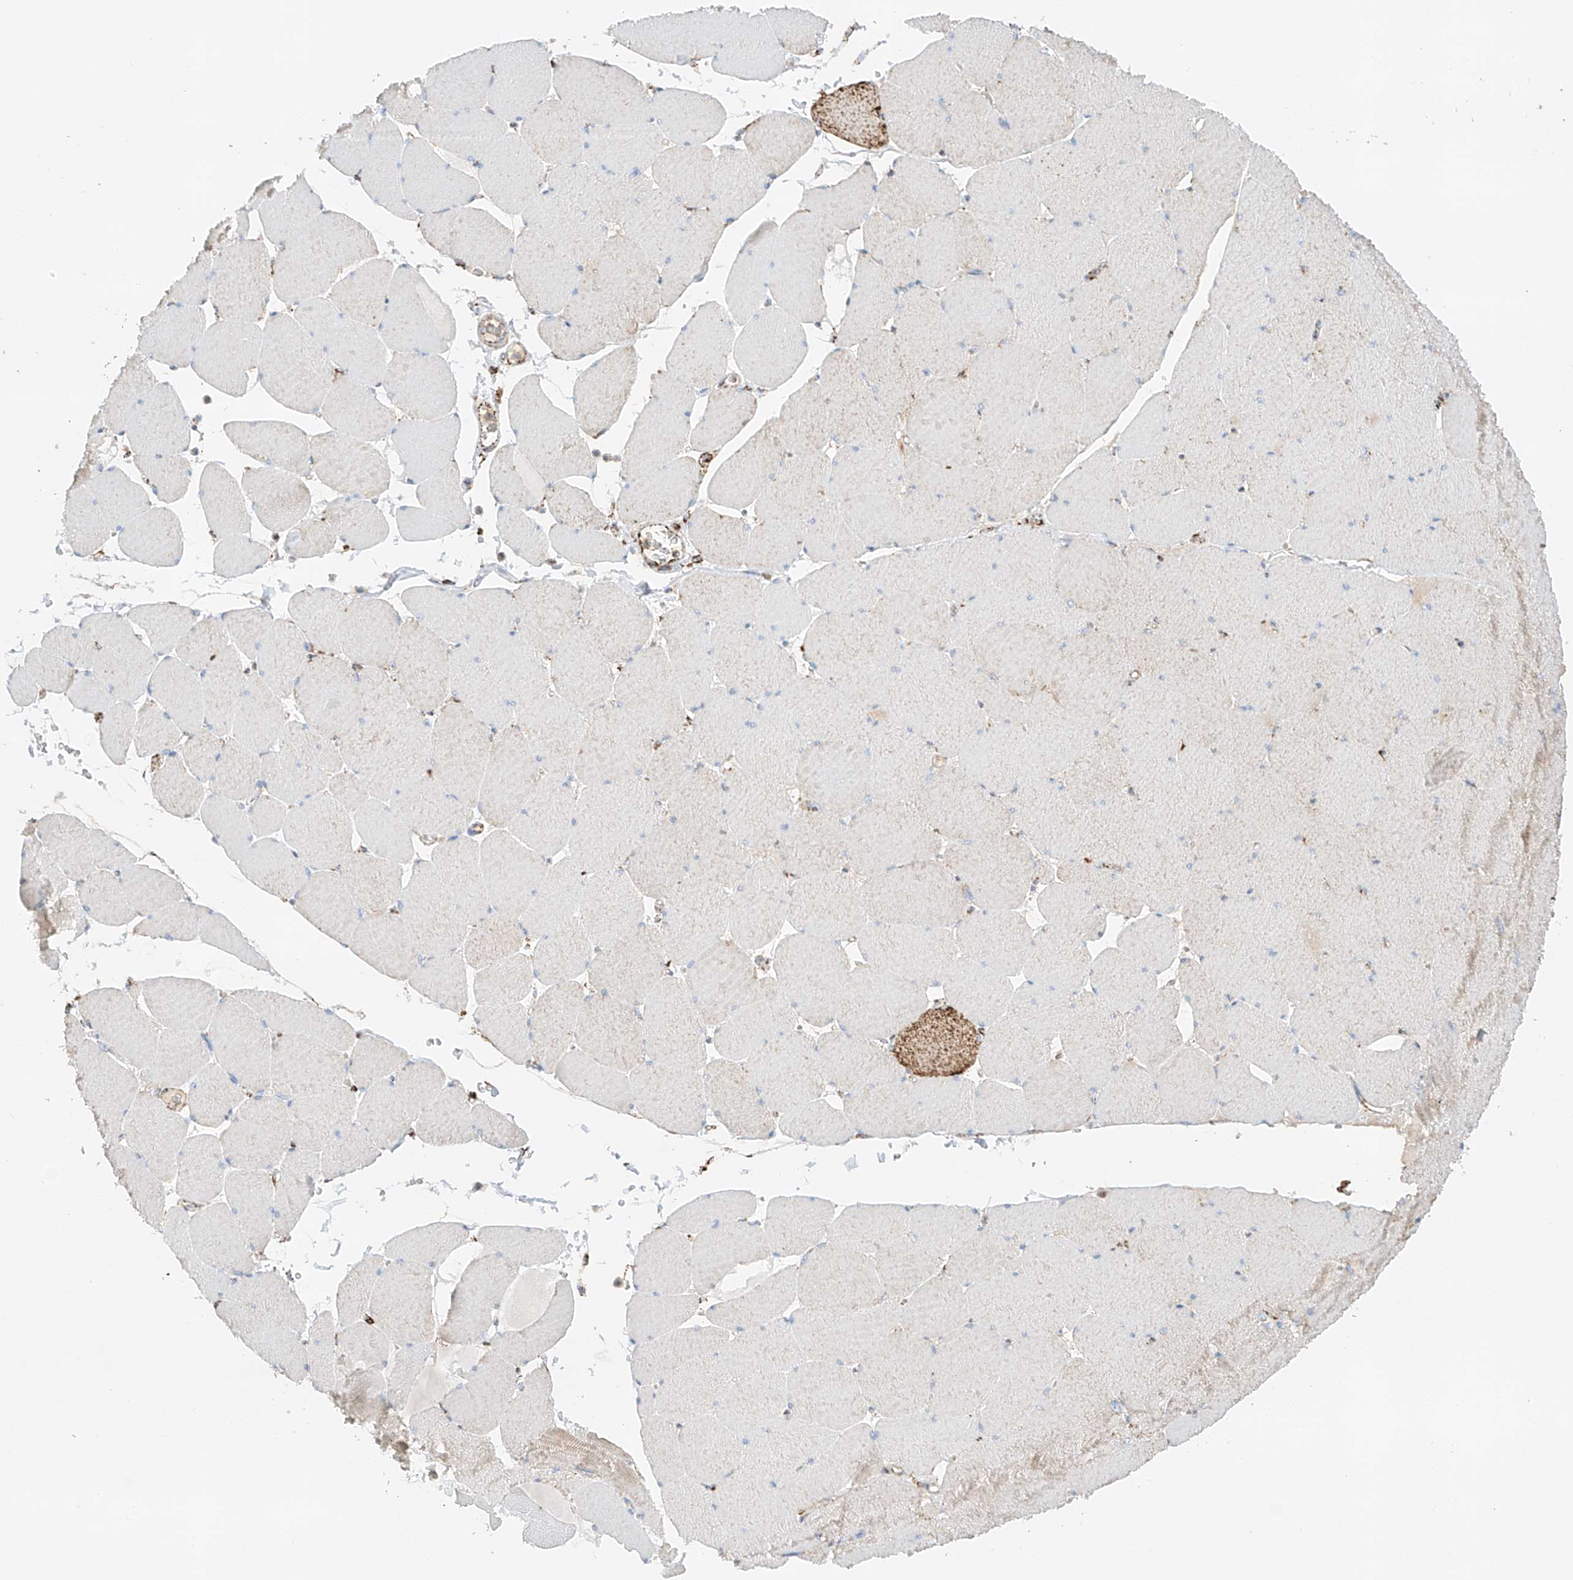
{"staining": {"intensity": "negative", "quantity": "none", "location": "none"}, "tissue": "skeletal muscle", "cell_type": "Myocytes", "image_type": "normal", "snomed": [{"axis": "morphology", "description": "Normal tissue, NOS"}, {"axis": "topography", "description": "Skeletal muscle"}, {"axis": "topography", "description": "Head-Neck"}], "caption": "A high-resolution image shows immunohistochemistry (IHC) staining of unremarkable skeletal muscle, which shows no significant positivity in myocytes.", "gene": "TTC27", "patient": {"sex": "male", "age": 66}}